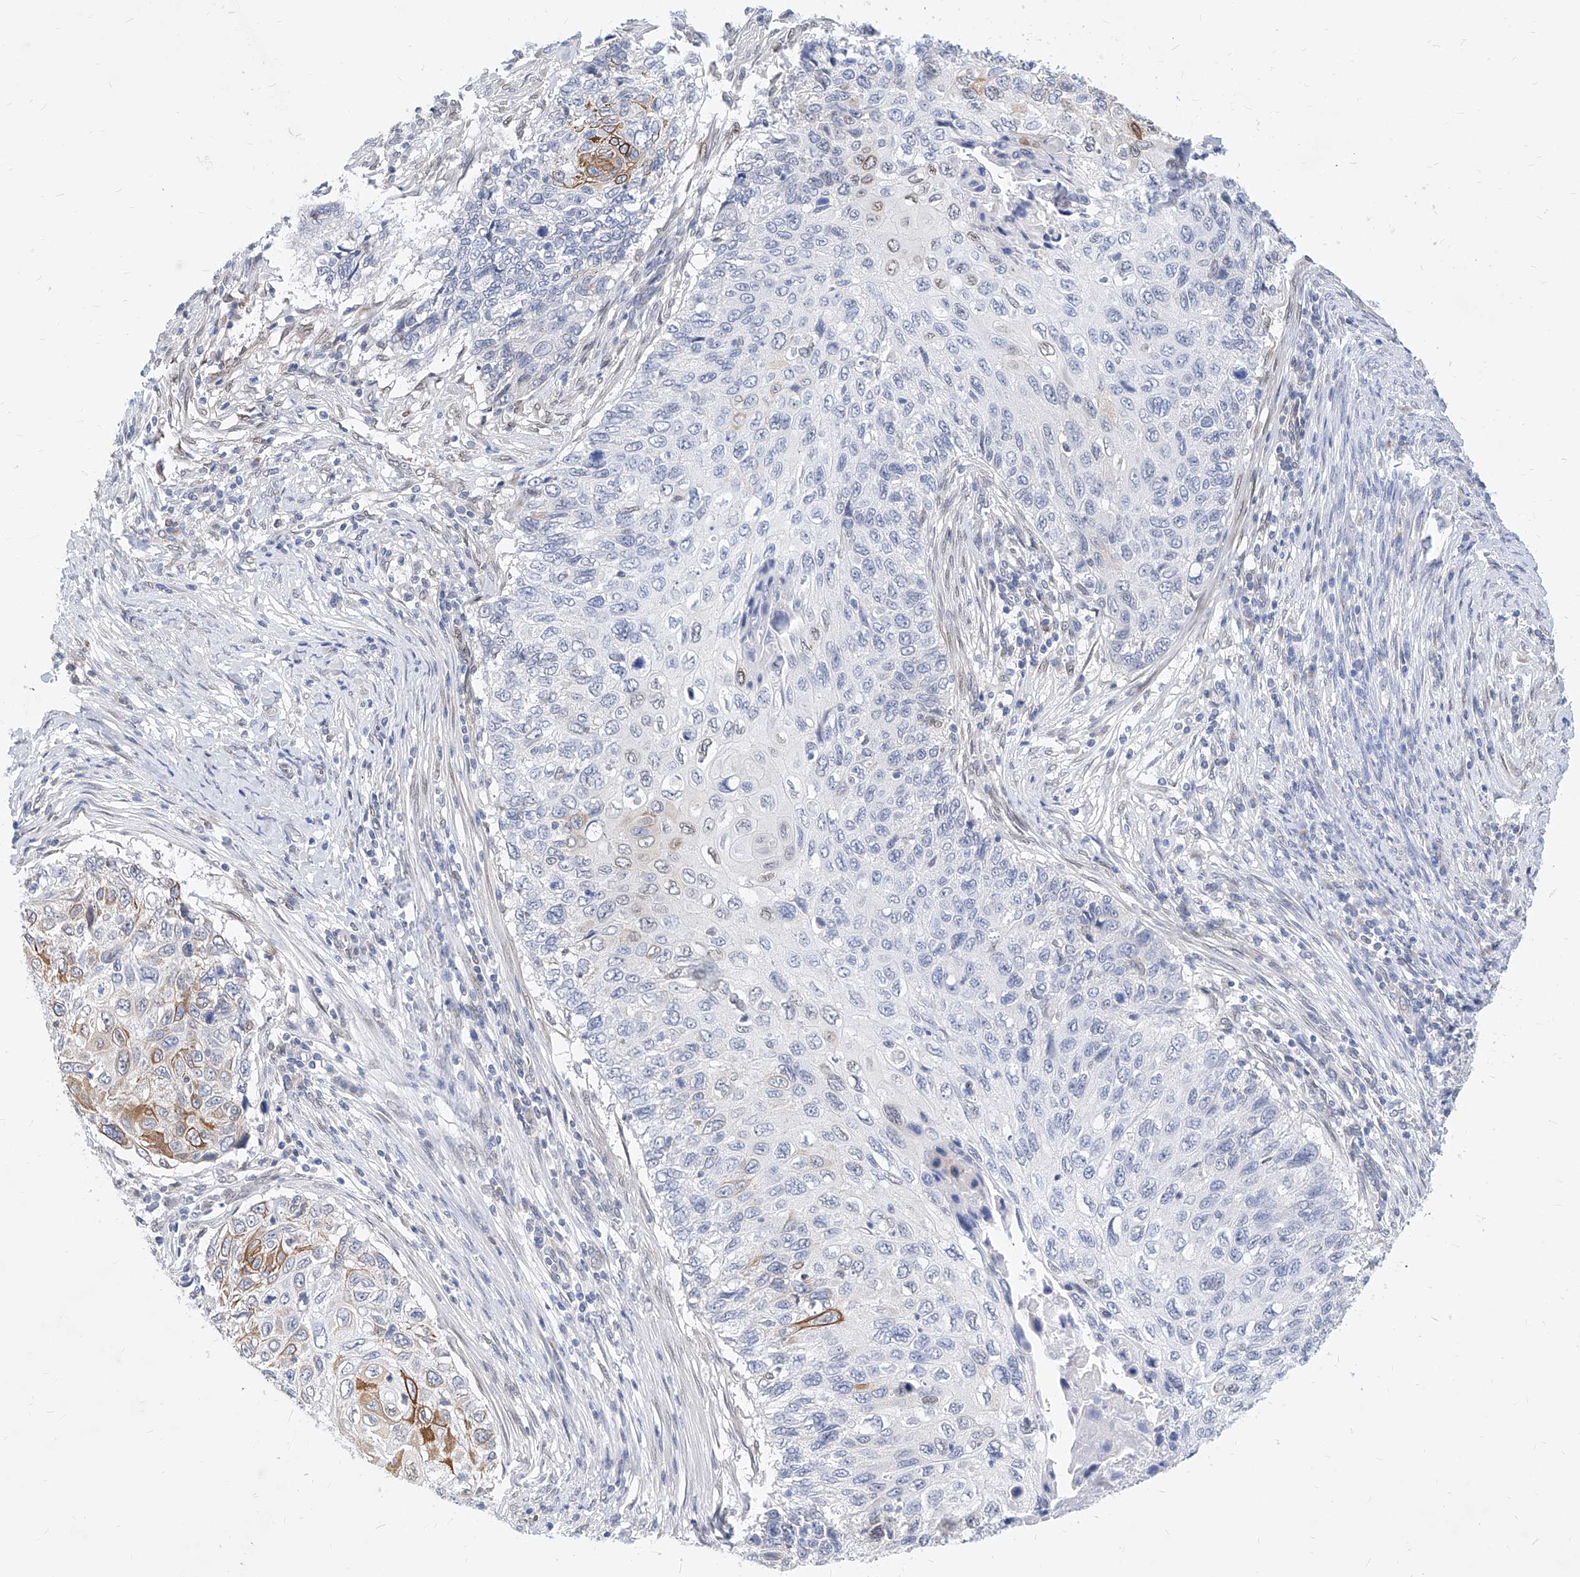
{"staining": {"intensity": "moderate", "quantity": "<25%", "location": "cytoplasmic/membranous"}, "tissue": "cervical cancer", "cell_type": "Tumor cells", "image_type": "cancer", "snomed": [{"axis": "morphology", "description": "Squamous cell carcinoma, NOS"}, {"axis": "topography", "description": "Cervix"}], "caption": "DAB immunohistochemical staining of human cervical cancer exhibits moderate cytoplasmic/membranous protein positivity in about <25% of tumor cells. (IHC, brightfield microscopy, high magnification).", "gene": "MX2", "patient": {"sex": "female", "age": 70}}